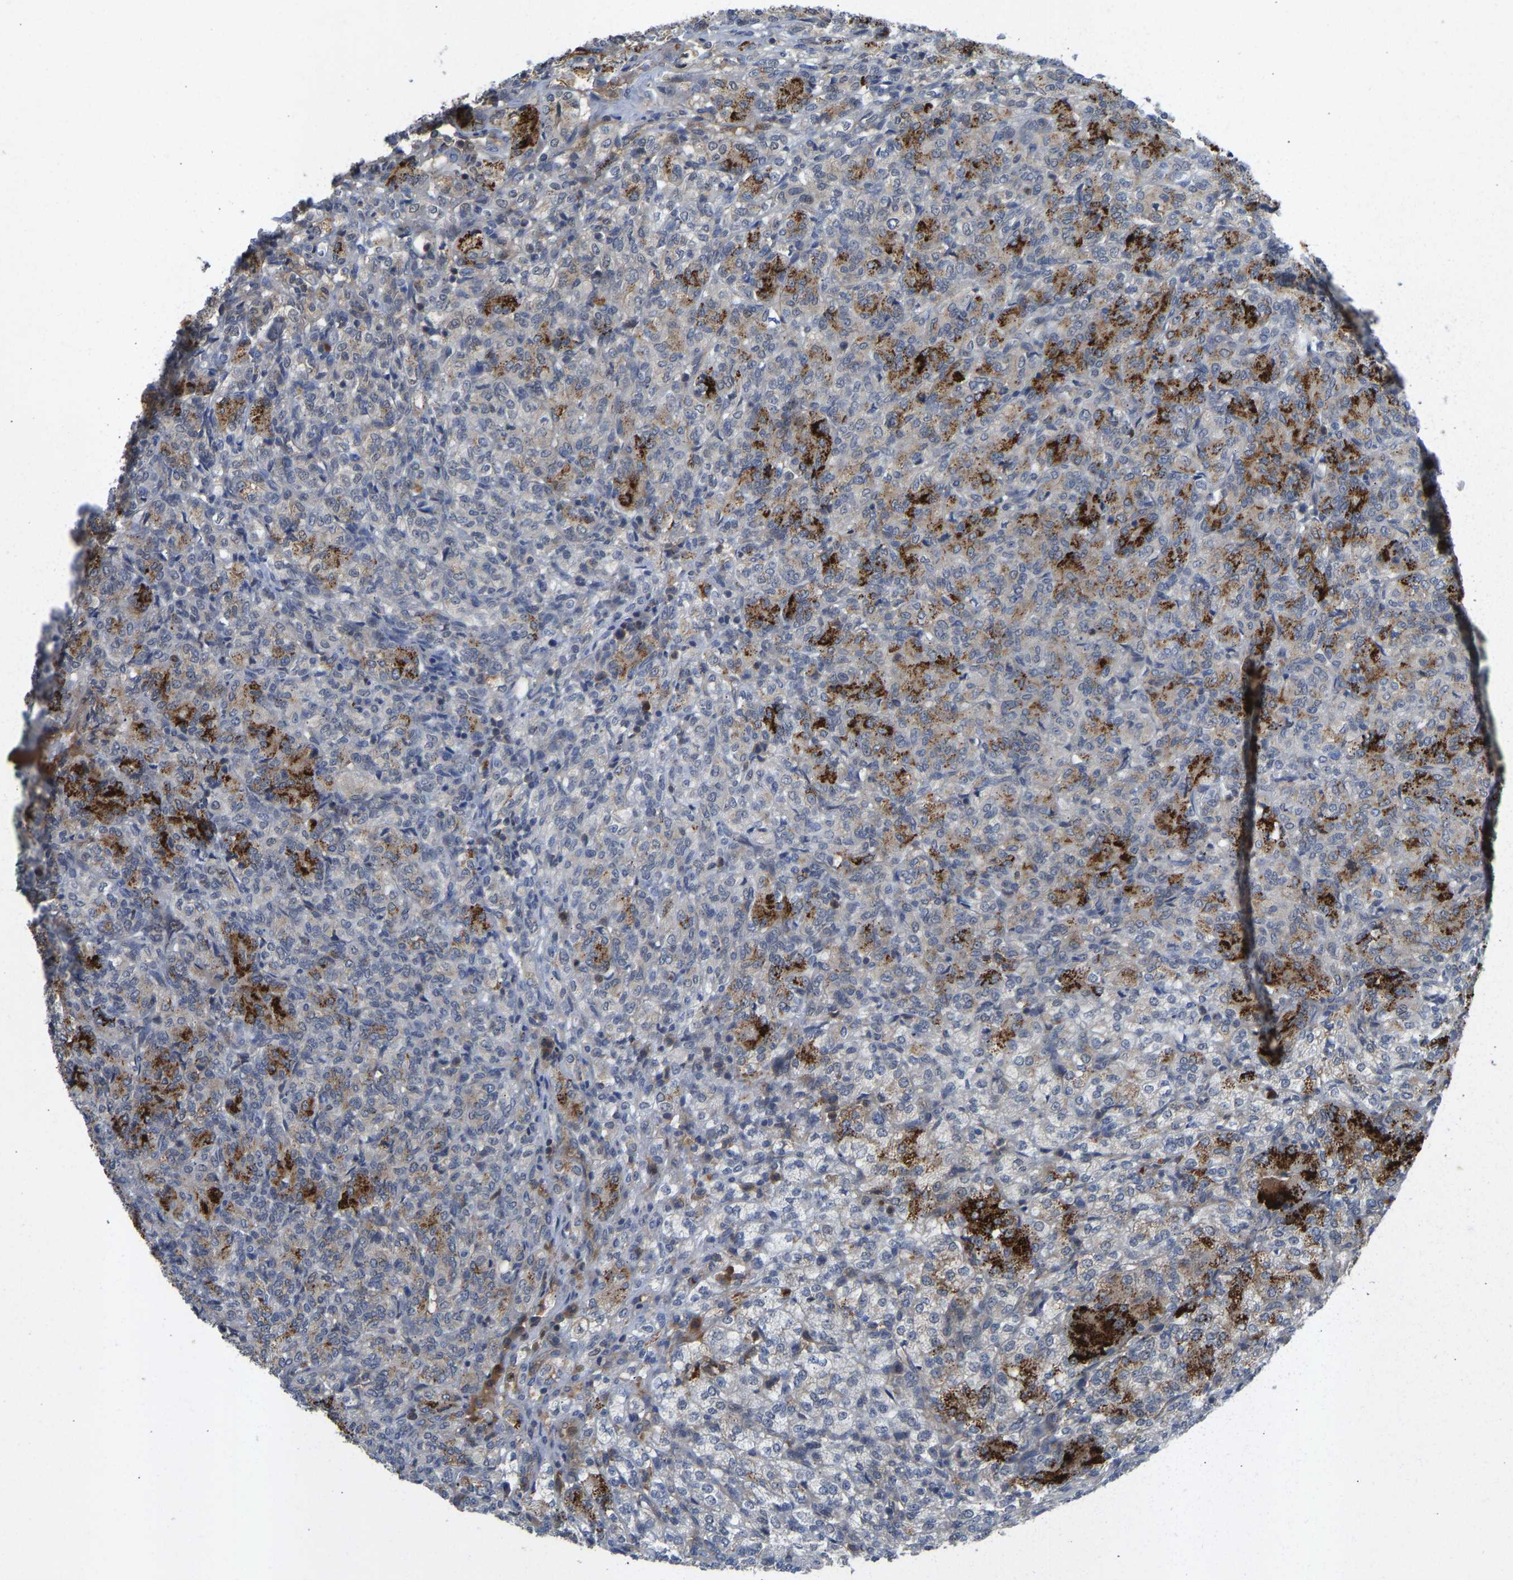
{"staining": {"intensity": "strong", "quantity": "<25%", "location": "cytoplasmic/membranous"}, "tissue": "renal cancer", "cell_type": "Tumor cells", "image_type": "cancer", "snomed": [{"axis": "morphology", "description": "Adenocarcinoma, NOS"}, {"axis": "topography", "description": "Kidney"}], "caption": "About <25% of tumor cells in adenocarcinoma (renal) show strong cytoplasmic/membranous protein staining as visualized by brown immunohistochemical staining.", "gene": "ZNF251", "patient": {"sex": "male", "age": 77}}